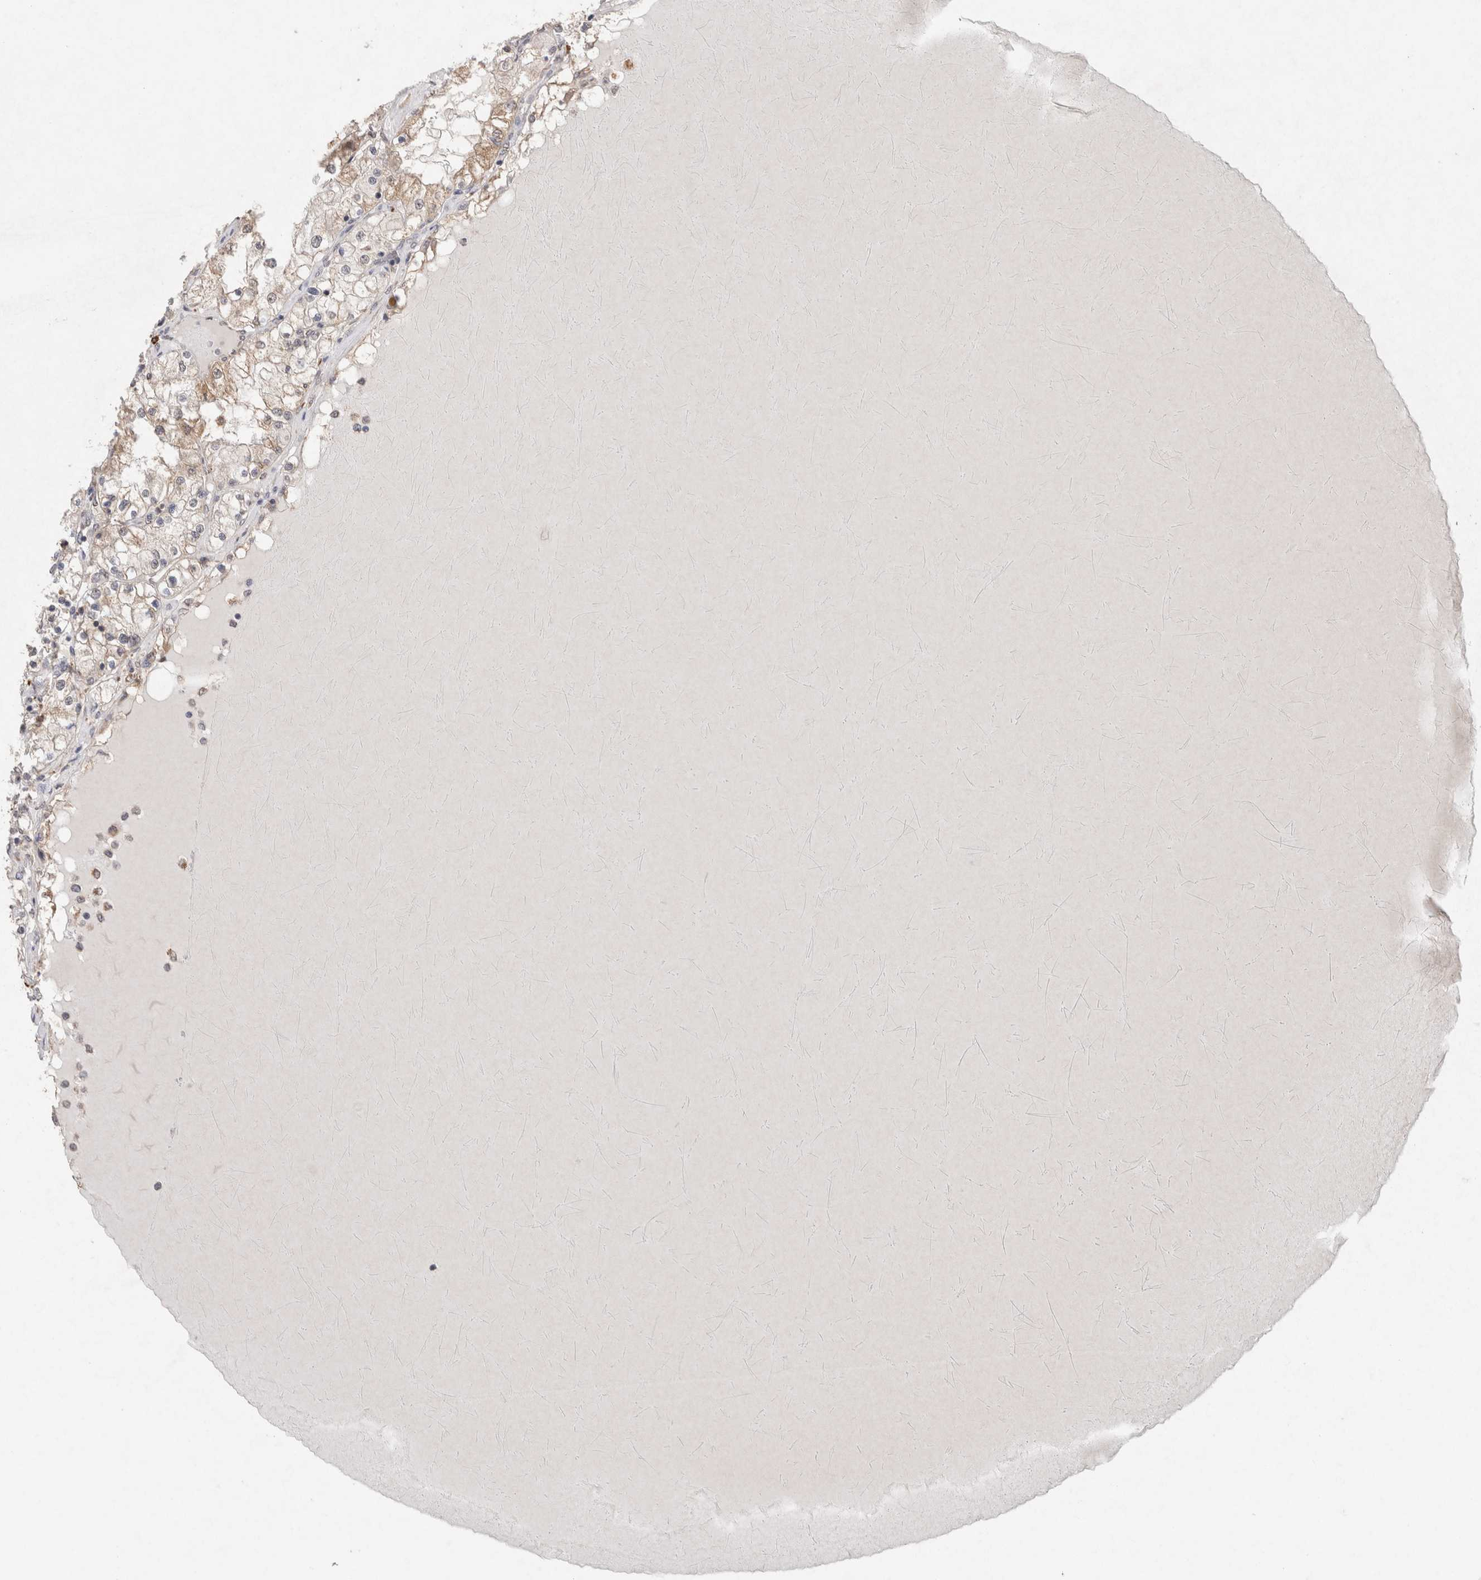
{"staining": {"intensity": "weak", "quantity": ">75%", "location": "cytoplasmic/membranous"}, "tissue": "renal cancer", "cell_type": "Tumor cells", "image_type": "cancer", "snomed": [{"axis": "morphology", "description": "Adenocarcinoma, NOS"}, {"axis": "topography", "description": "Kidney"}], "caption": "Immunohistochemistry image of adenocarcinoma (renal) stained for a protein (brown), which exhibits low levels of weak cytoplasmic/membranous positivity in approximately >75% of tumor cells.", "gene": "RAB14", "patient": {"sex": "male", "age": 68}}